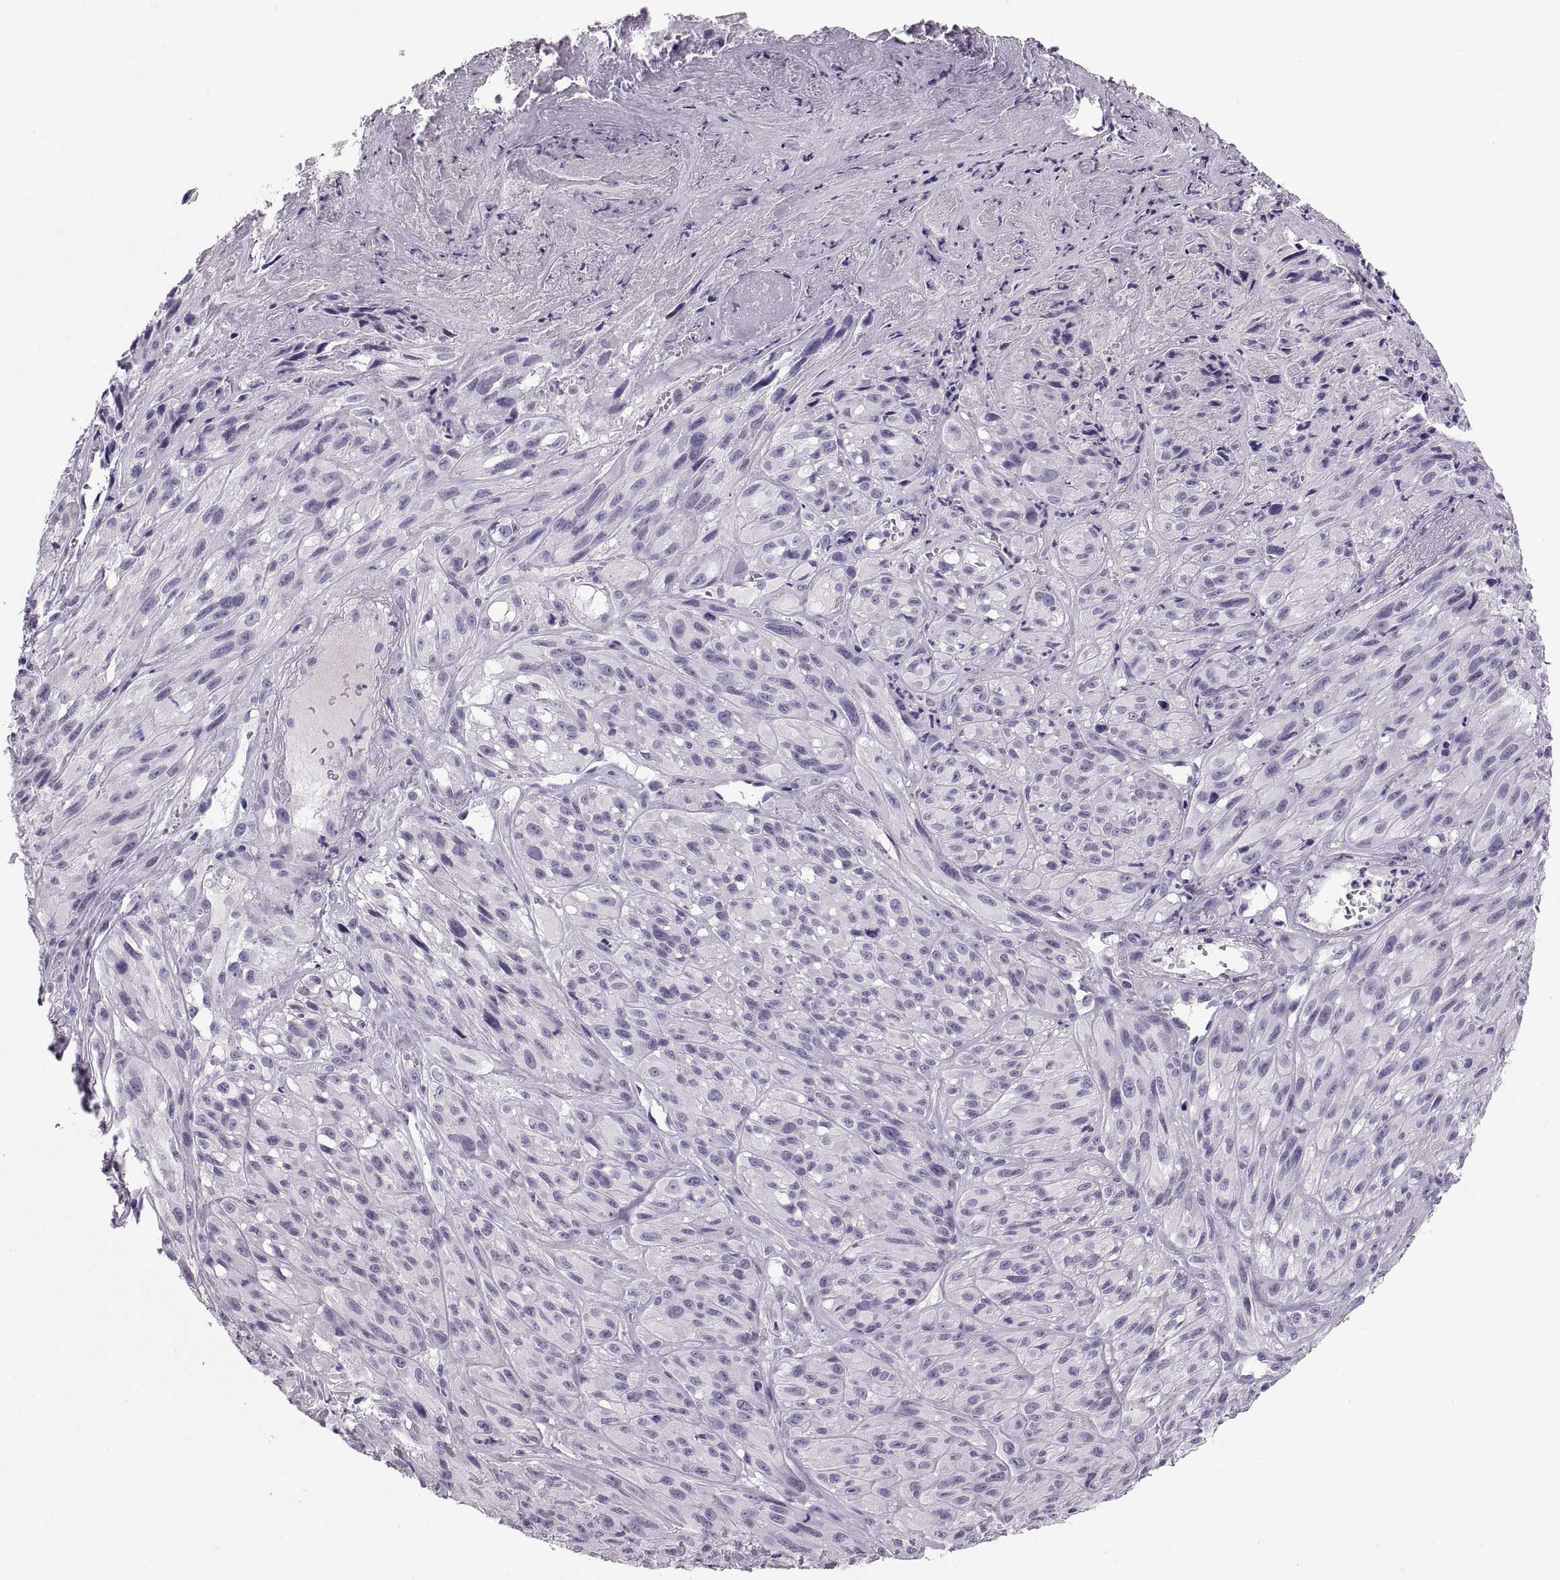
{"staining": {"intensity": "negative", "quantity": "none", "location": "none"}, "tissue": "melanoma", "cell_type": "Tumor cells", "image_type": "cancer", "snomed": [{"axis": "morphology", "description": "Malignant melanoma, NOS"}, {"axis": "topography", "description": "Skin"}], "caption": "High power microscopy histopathology image of an immunohistochemistry (IHC) micrograph of malignant melanoma, revealing no significant positivity in tumor cells.", "gene": "QRICH2", "patient": {"sex": "male", "age": 51}}